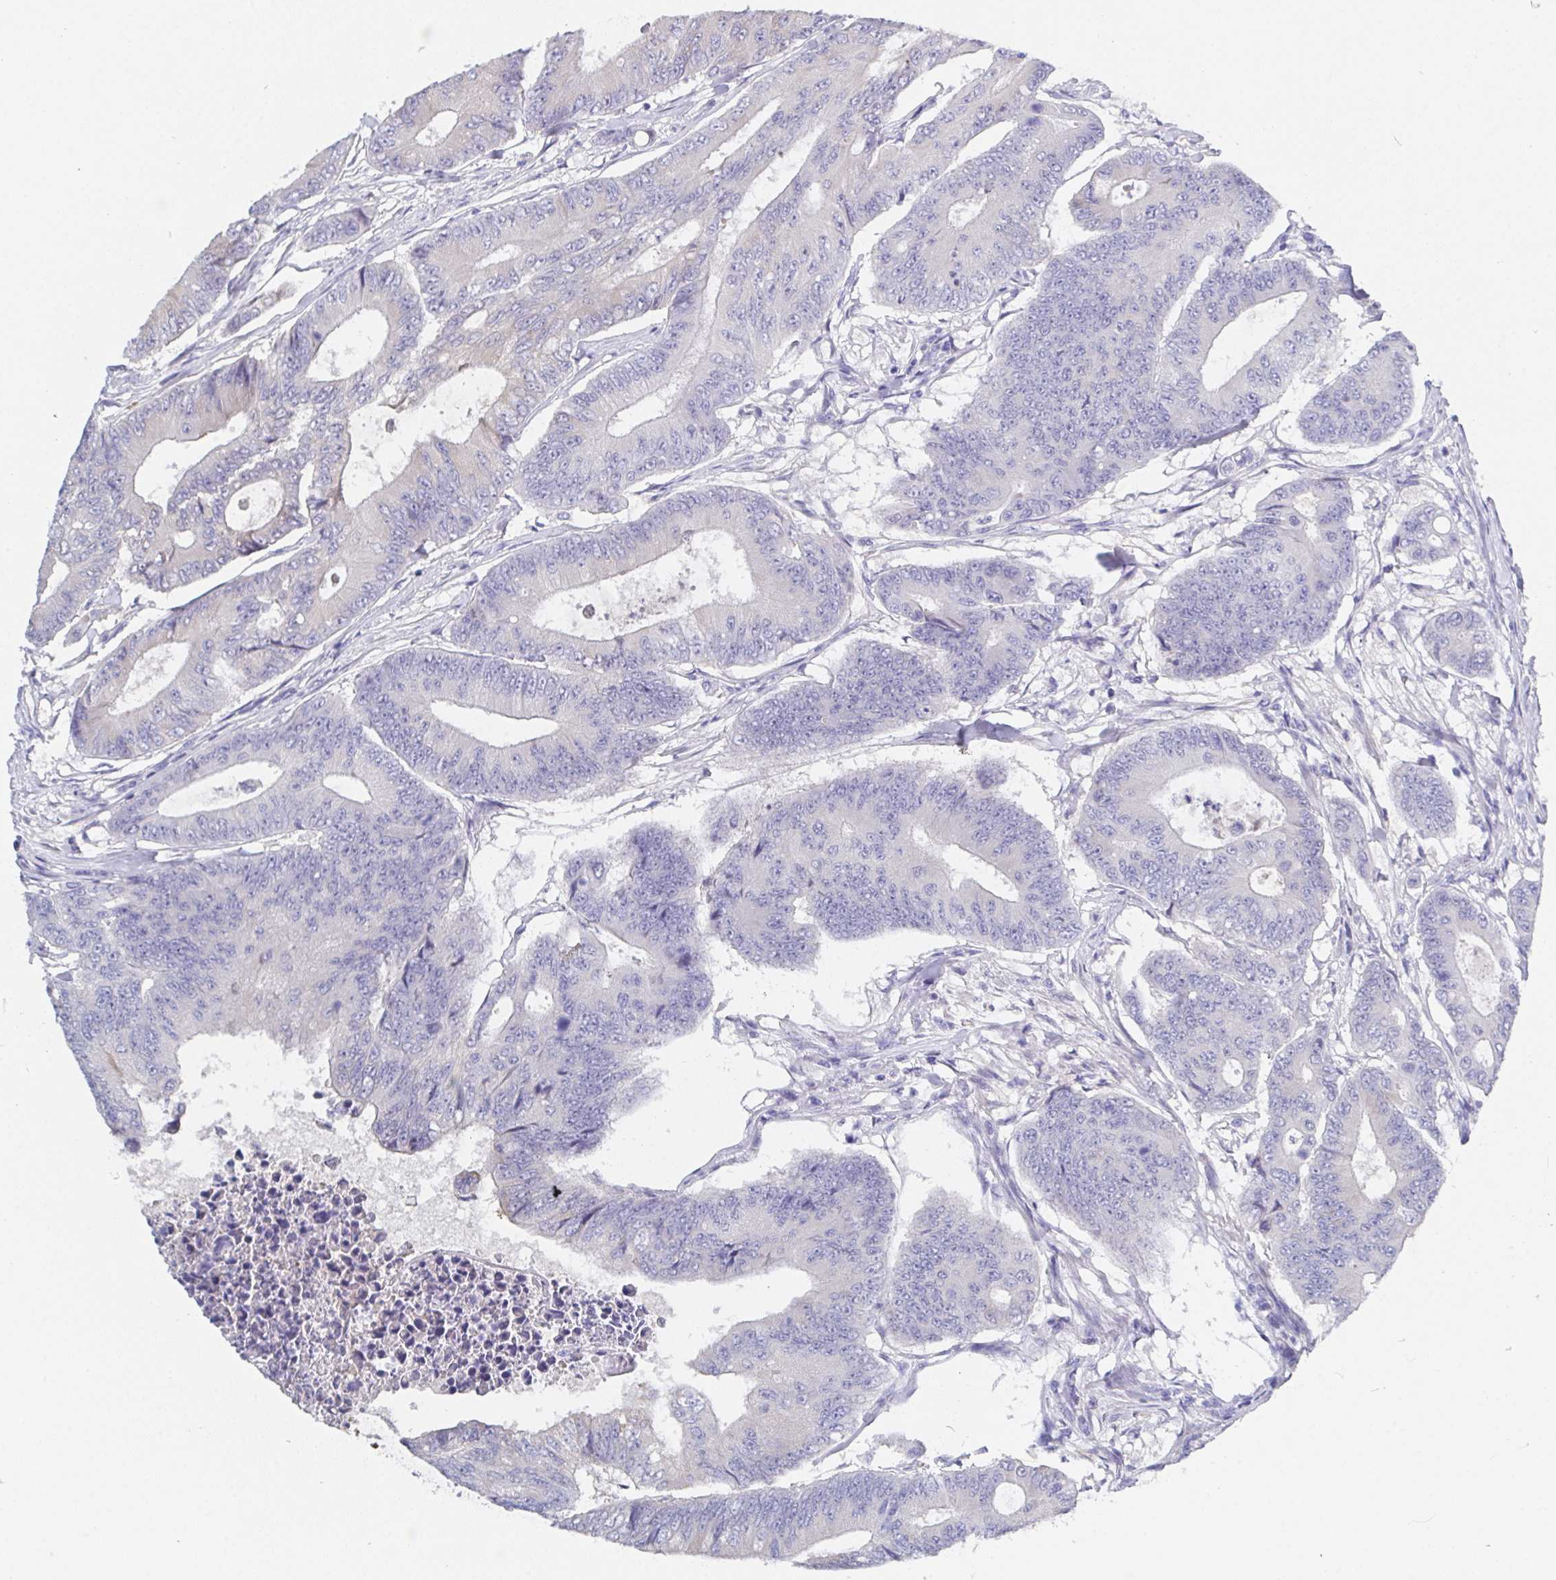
{"staining": {"intensity": "negative", "quantity": "none", "location": "none"}, "tissue": "colorectal cancer", "cell_type": "Tumor cells", "image_type": "cancer", "snomed": [{"axis": "morphology", "description": "Adenocarcinoma, NOS"}, {"axis": "topography", "description": "Colon"}], "caption": "An image of colorectal cancer (adenocarcinoma) stained for a protein displays no brown staining in tumor cells.", "gene": "SSC4D", "patient": {"sex": "female", "age": 48}}